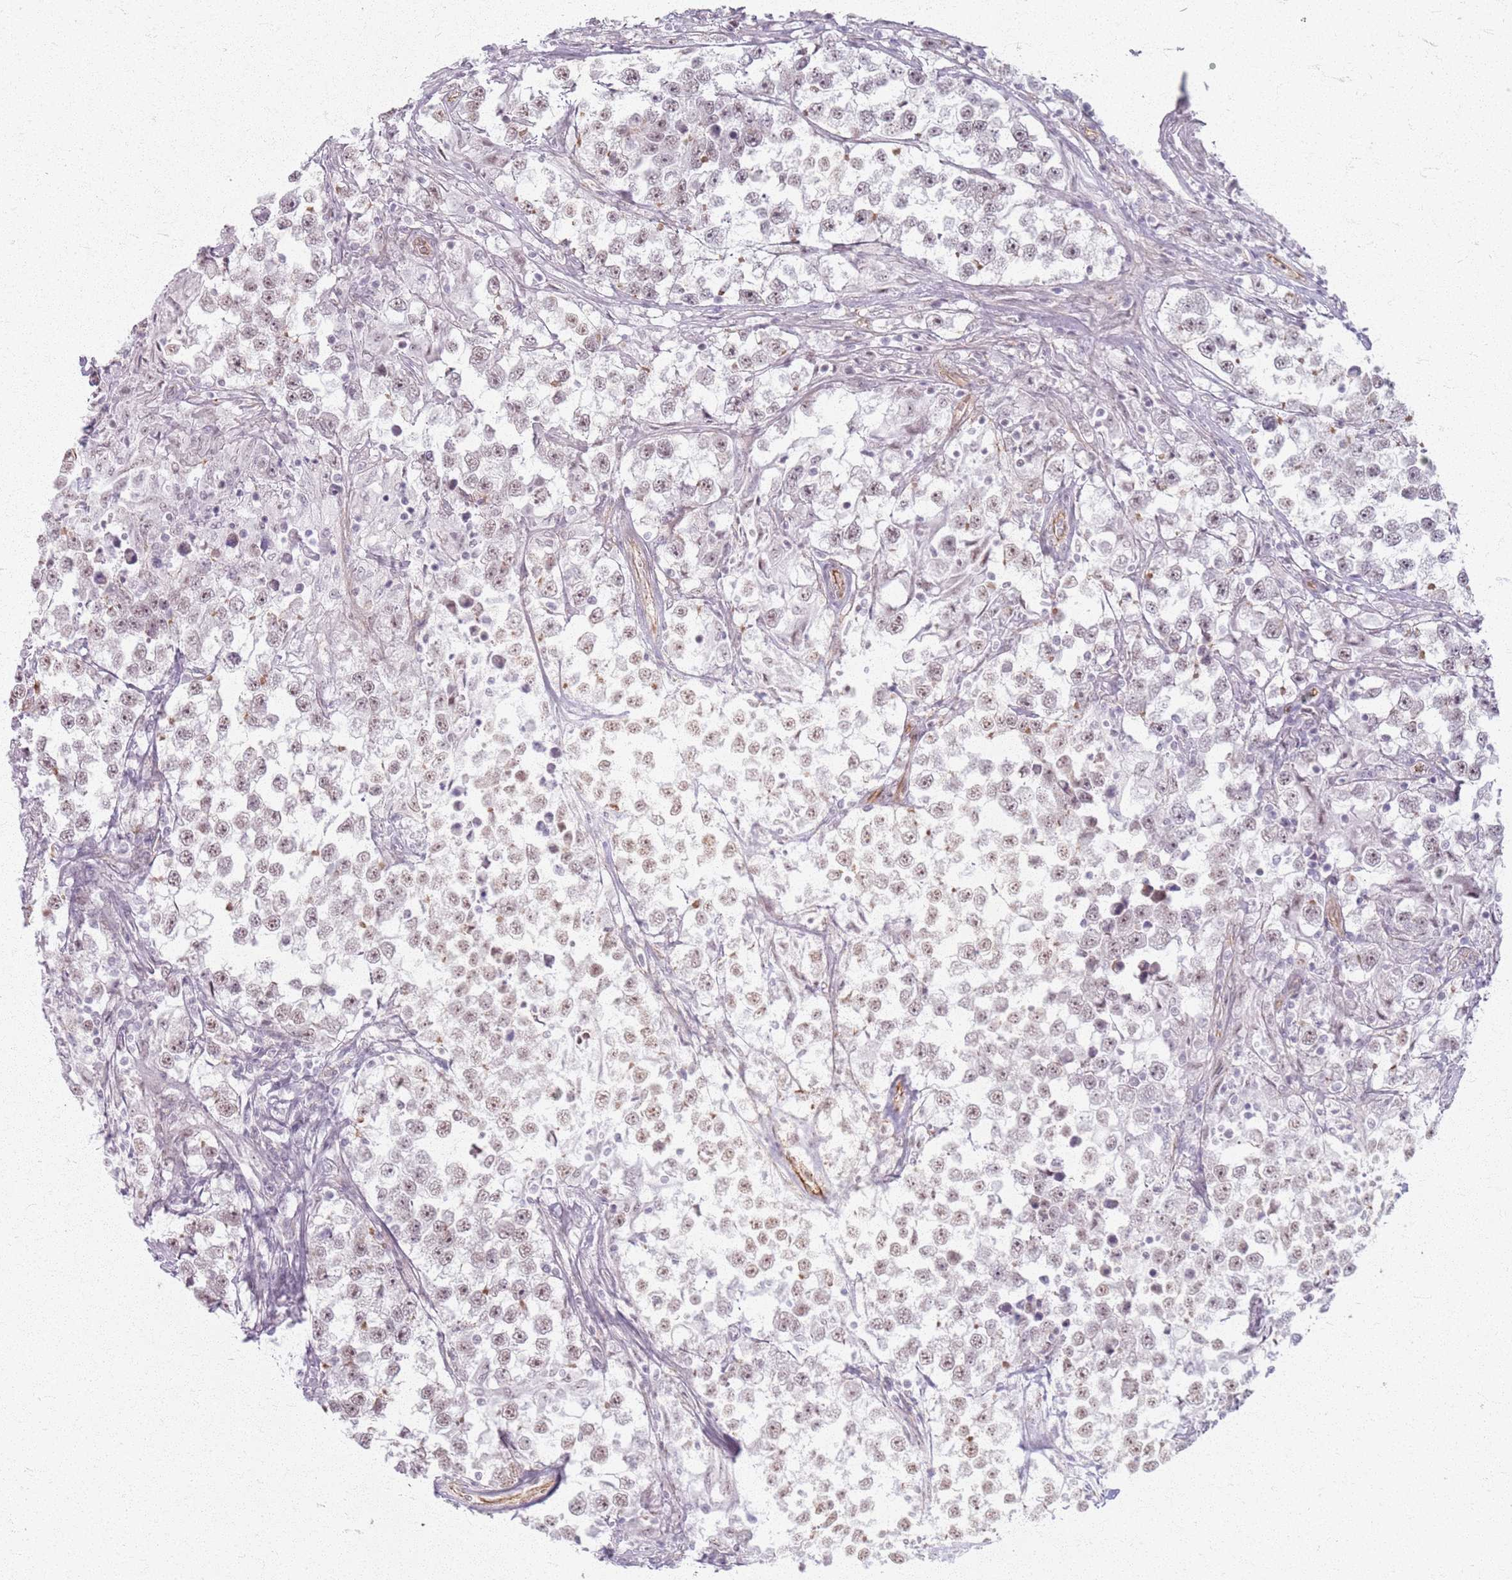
{"staining": {"intensity": "weak", "quantity": ">75%", "location": "nuclear"}, "tissue": "testis cancer", "cell_type": "Tumor cells", "image_type": "cancer", "snomed": [{"axis": "morphology", "description": "Seminoma, NOS"}, {"axis": "topography", "description": "Testis"}], "caption": "The image displays staining of testis cancer, revealing weak nuclear protein positivity (brown color) within tumor cells. Using DAB (3,3'-diaminobenzidine) (brown) and hematoxylin (blue) stains, captured at high magnification using brightfield microscopy.", "gene": "KCNA5", "patient": {"sex": "male", "age": 46}}